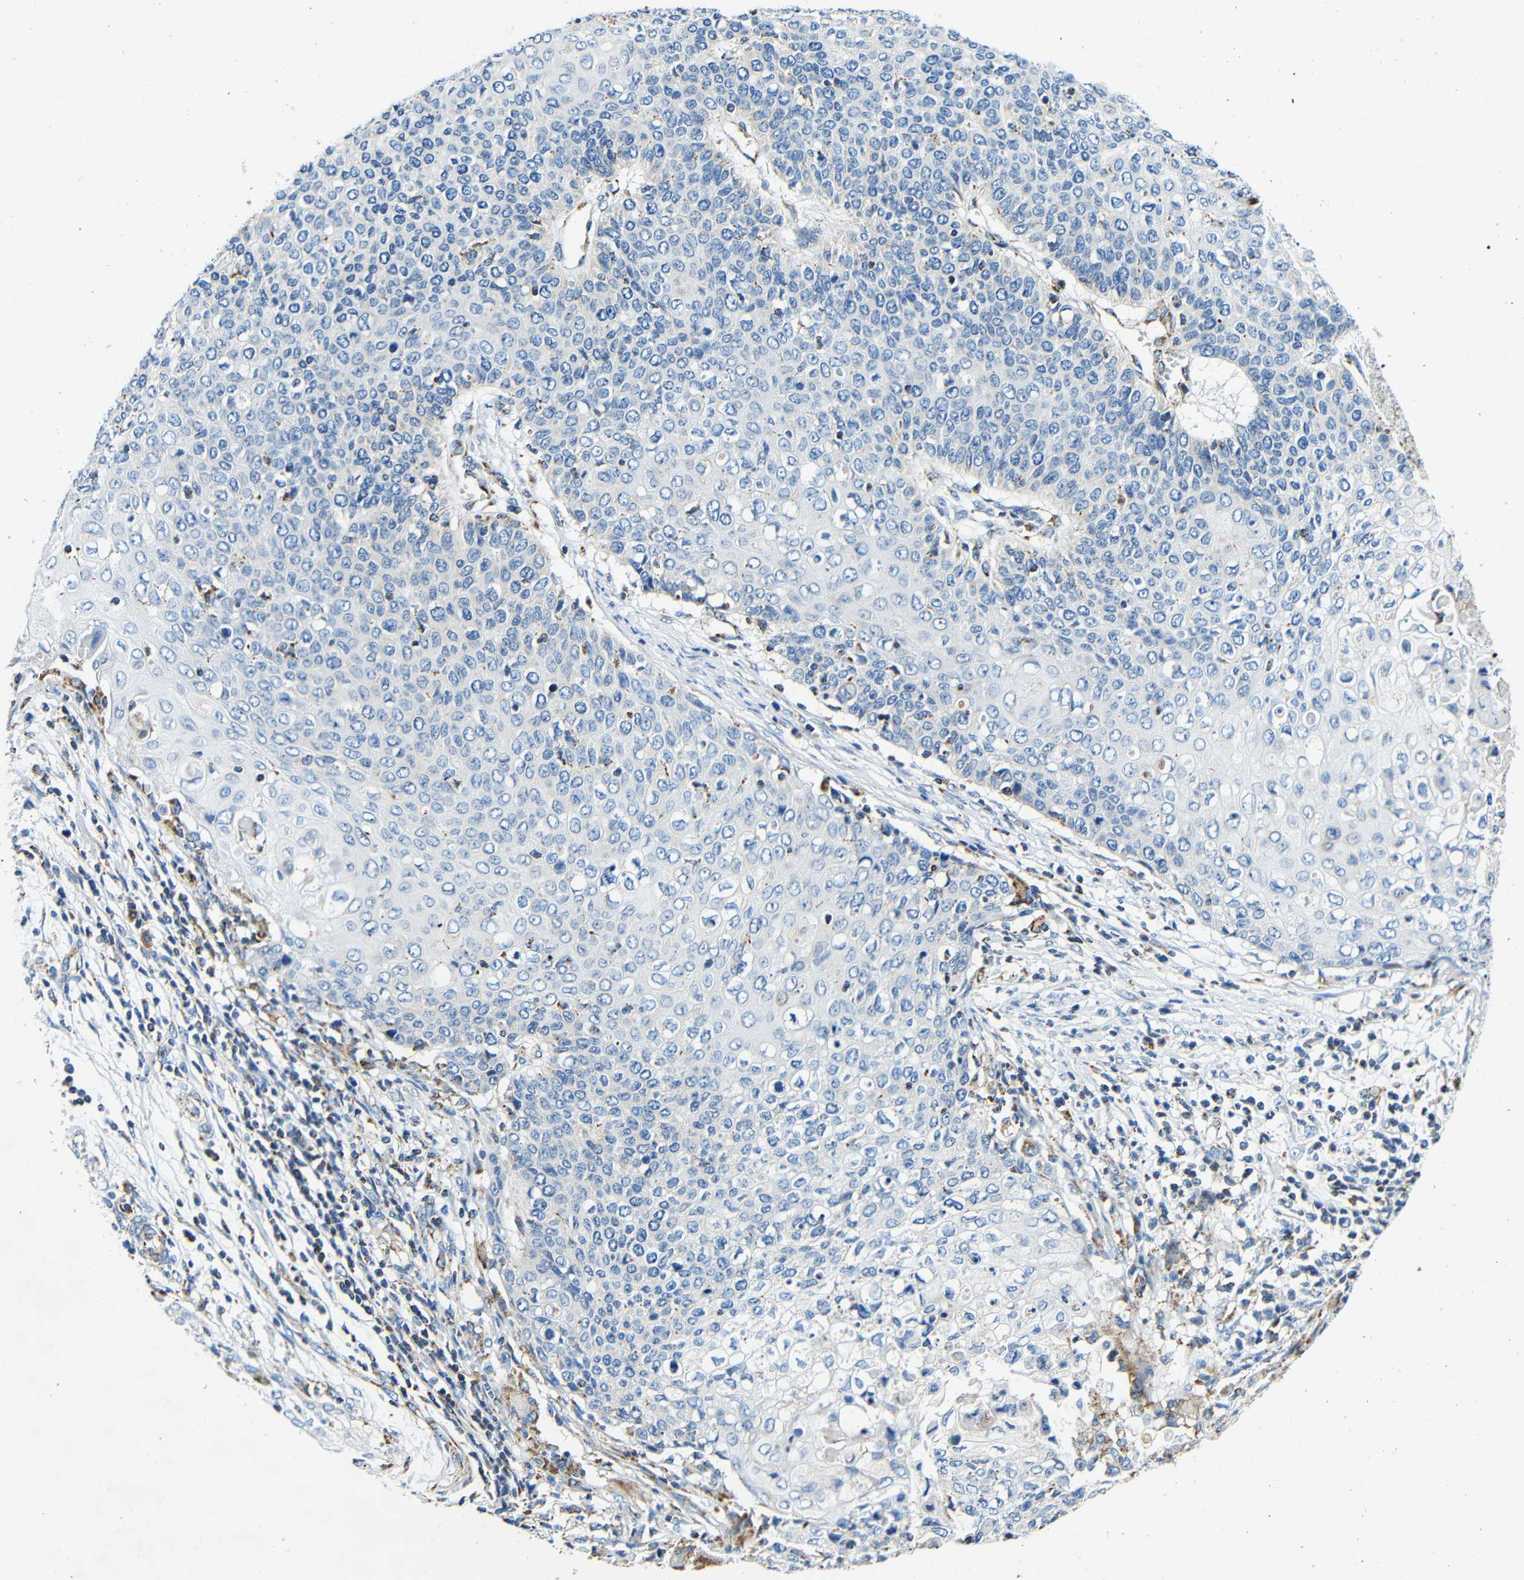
{"staining": {"intensity": "negative", "quantity": "none", "location": "none"}, "tissue": "cervical cancer", "cell_type": "Tumor cells", "image_type": "cancer", "snomed": [{"axis": "morphology", "description": "Squamous cell carcinoma, NOS"}, {"axis": "topography", "description": "Cervix"}], "caption": "IHC of squamous cell carcinoma (cervical) reveals no staining in tumor cells. (DAB immunohistochemistry, high magnification).", "gene": "GALNT18", "patient": {"sex": "female", "age": 39}}